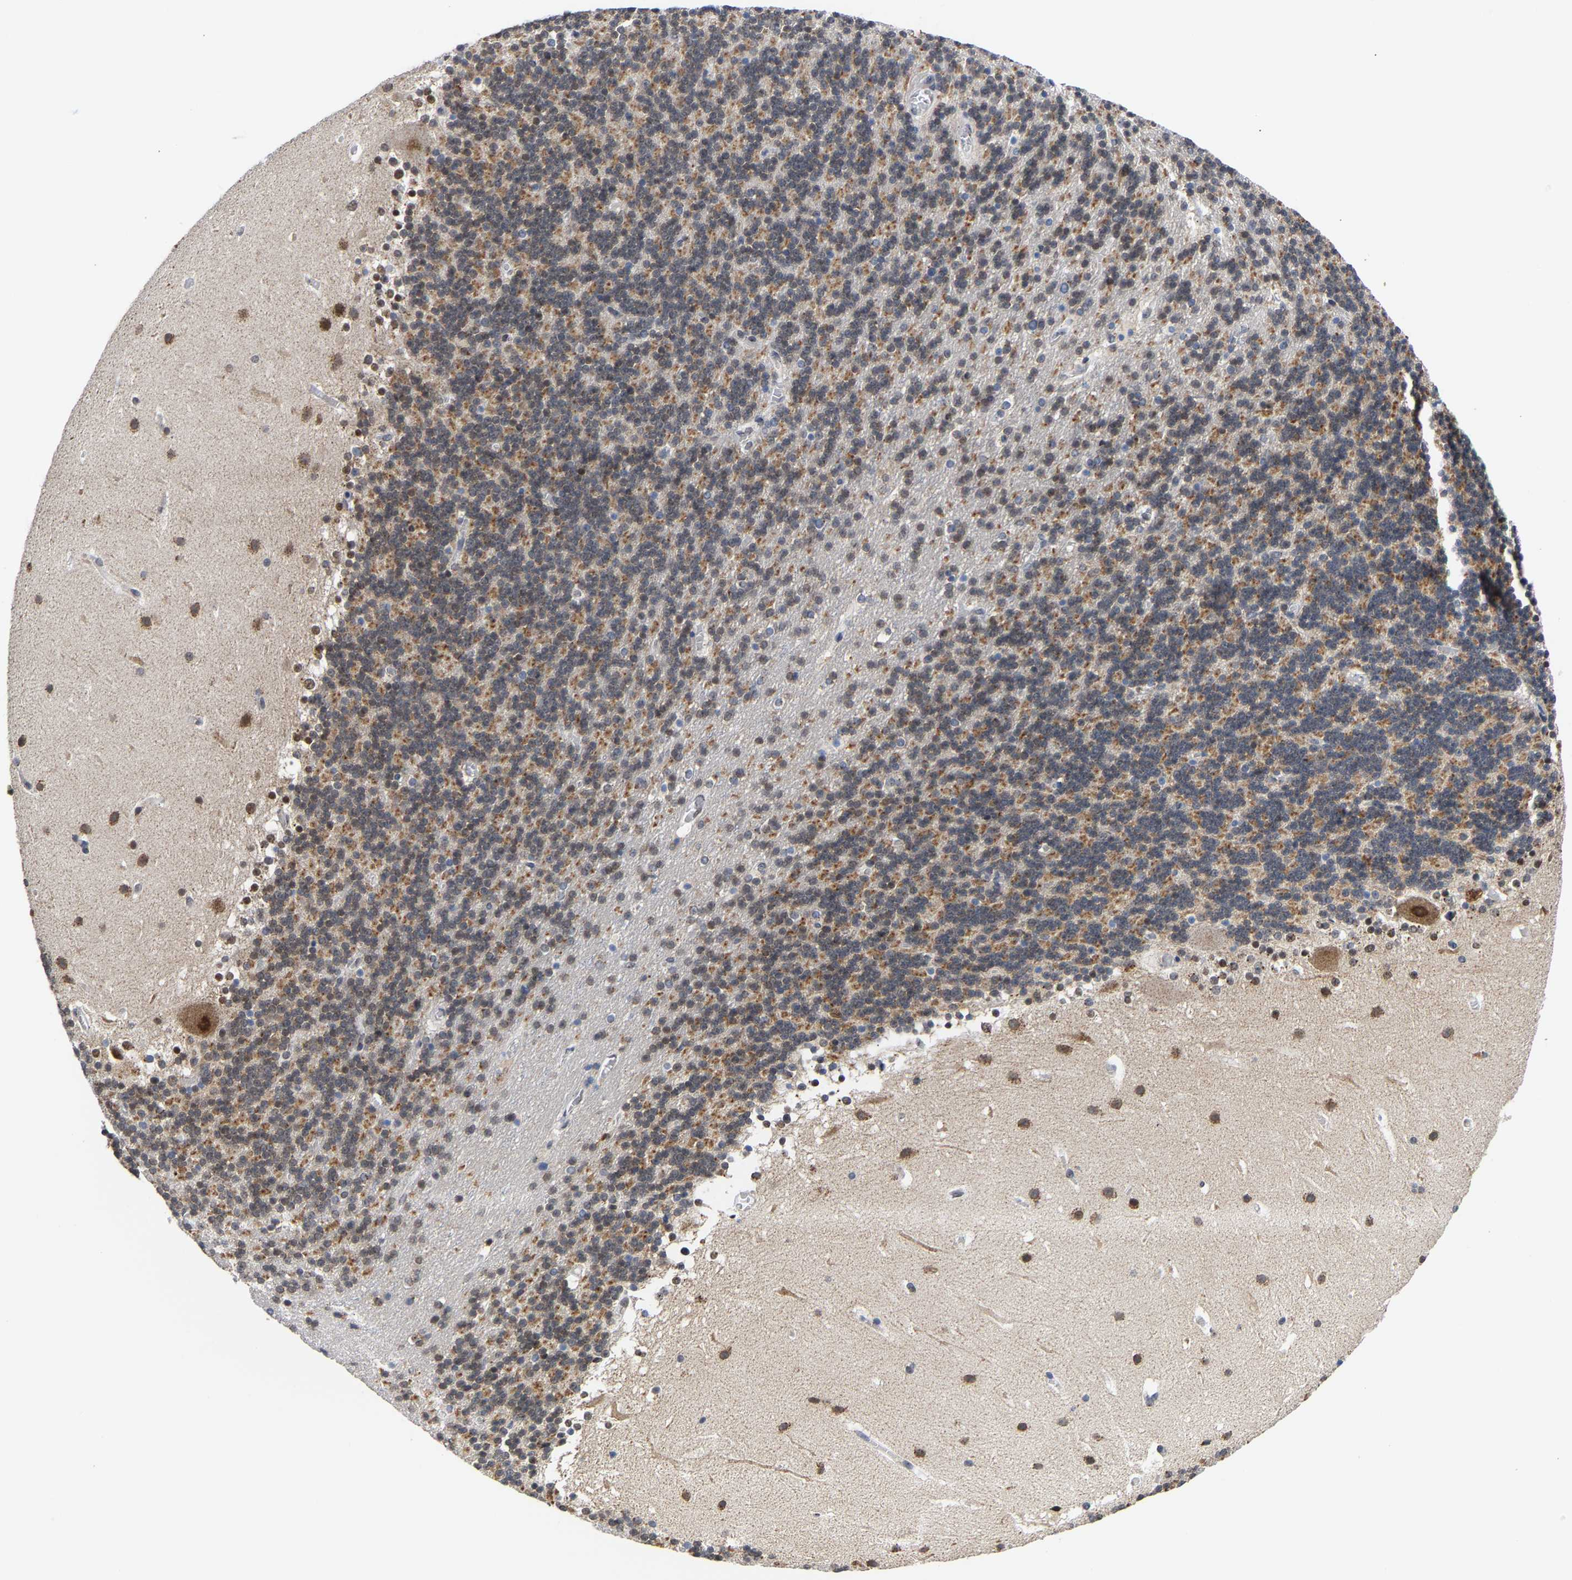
{"staining": {"intensity": "moderate", "quantity": ">75%", "location": "cytoplasmic/membranous"}, "tissue": "cerebellum", "cell_type": "Cells in granular layer", "image_type": "normal", "snomed": [{"axis": "morphology", "description": "Normal tissue, NOS"}, {"axis": "topography", "description": "Cerebellum"}], "caption": "IHC (DAB) staining of unremarkable human cerebellum exhibits moderate cytoplasmic/membranous protein expression in approximately >75% of cells in granular layer.", "gene": "PCNT", "patient": {"sex": "male", "age": 45}}